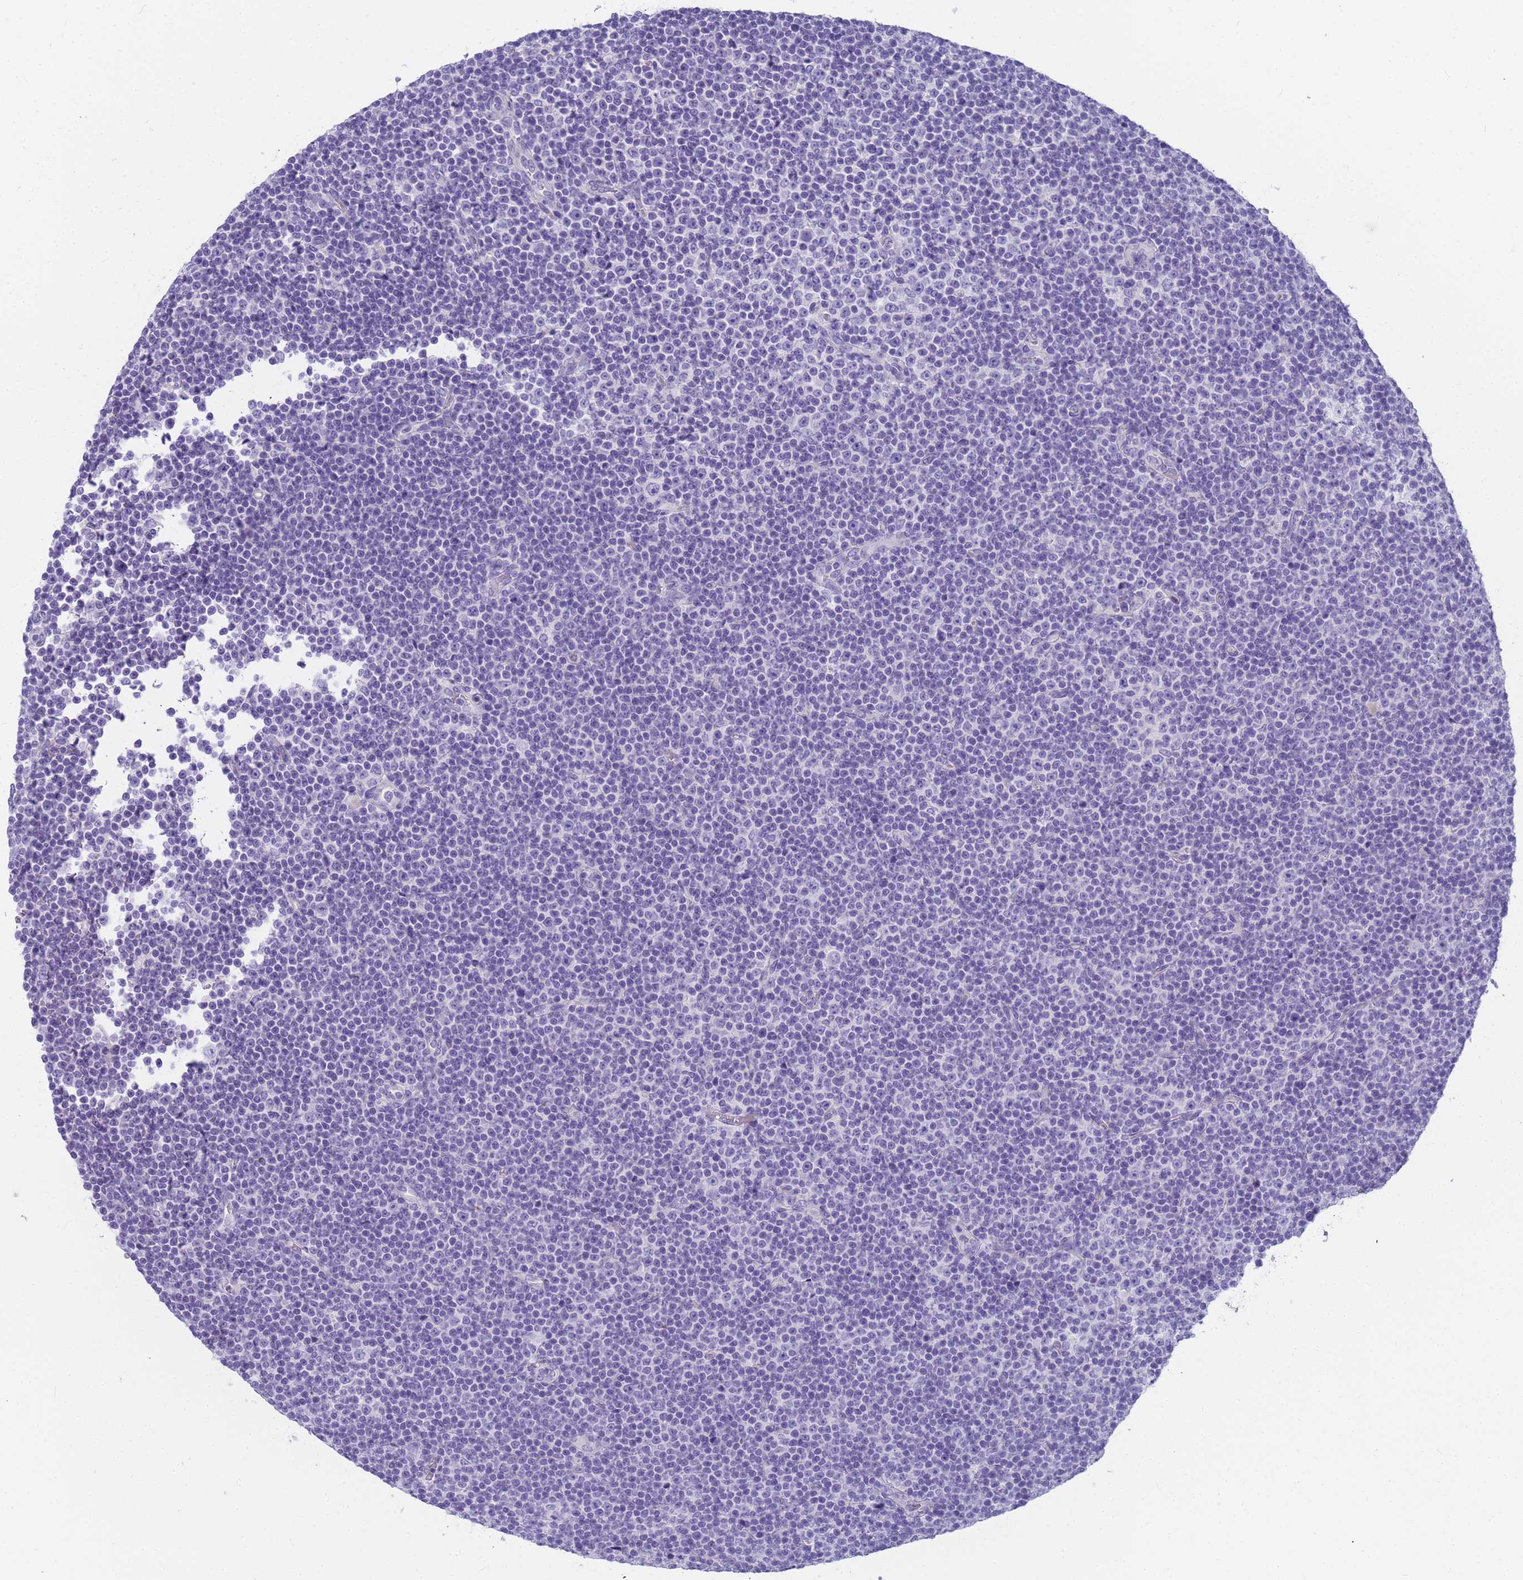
{"staining": {"intensity": "negative", "quantity": "none", "location": "none"}, "tissue": "lymphoma", "cell_type": "Tumor cells", "image_type": "cancer", "snomed": [{"axis": "morphology", "description": "Malignant lymphoma, non-Hodgkin's type, Low grade"}, {"axis": "topography", "description": "Lymph node"}], "caption": "This is an immunohistochemistry micrograph of human malignant lymphoma, non-Hodgkin's type (low-grade). There is no positivity in tumor cells.", "gene": "RNASE2", "patient": {"sex": "female", "age": 67}}